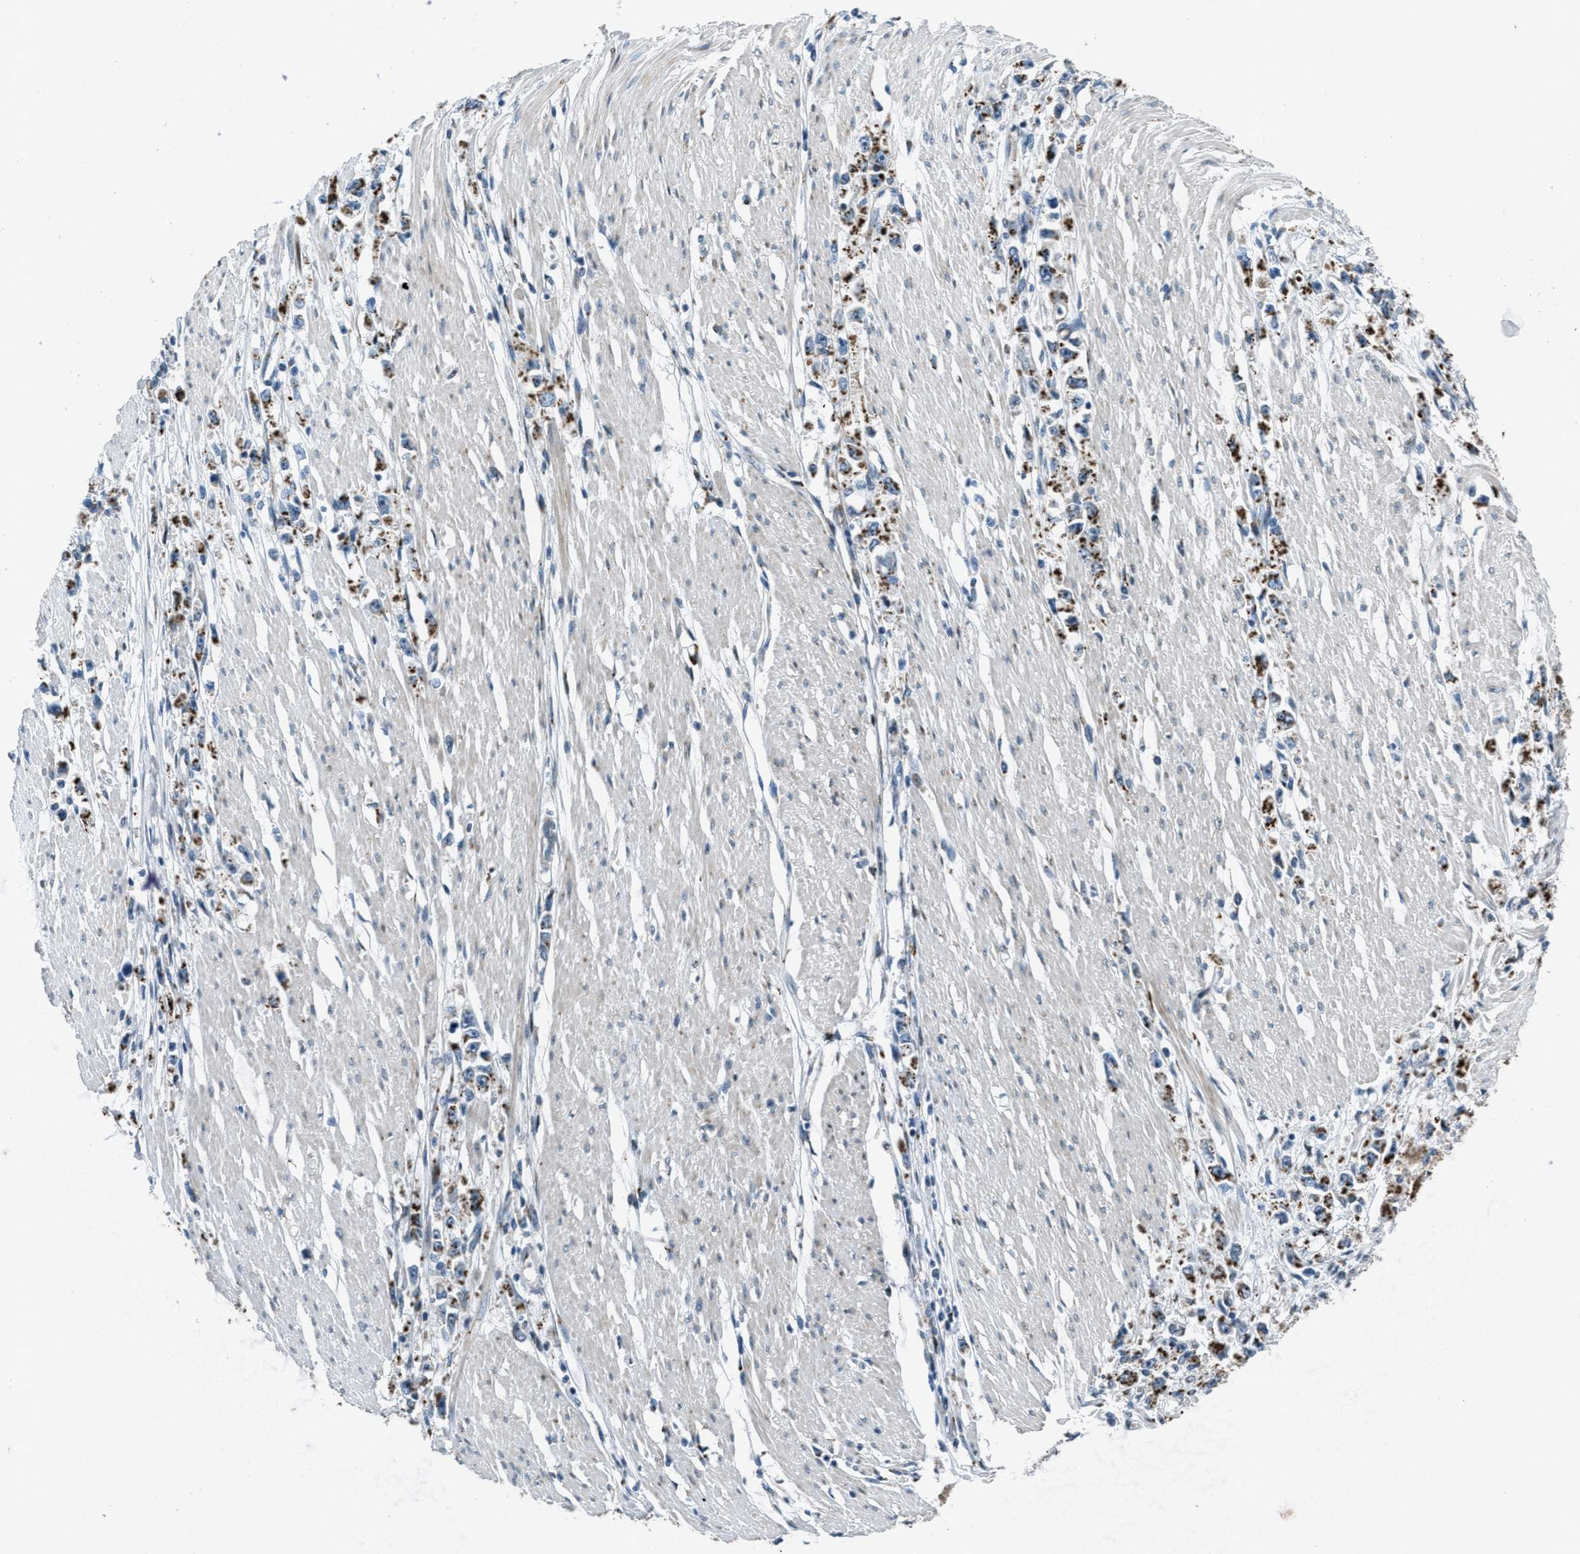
{"staining": {"intensity": "strong", "quantity": ">75%", "location": "cytoplasmic/membranous"}, "tissue": "stomach cancer", "cell_type": "Tumor cells", "image_type": "cancer", "snomed": [{"axis": "morphology", "description": "Adenocarcinoma, NOS"}, {"axis": "topography", "description": "Stomach"}], "caption": "Adenocarcinoma (stomach) stained for a protein (brown) exhibits strong cytoplasmic/membranous positive staining in about >75% of tumor cells.", "gene": "GPC6", "patient": {"sex": "female", "age": 59}}